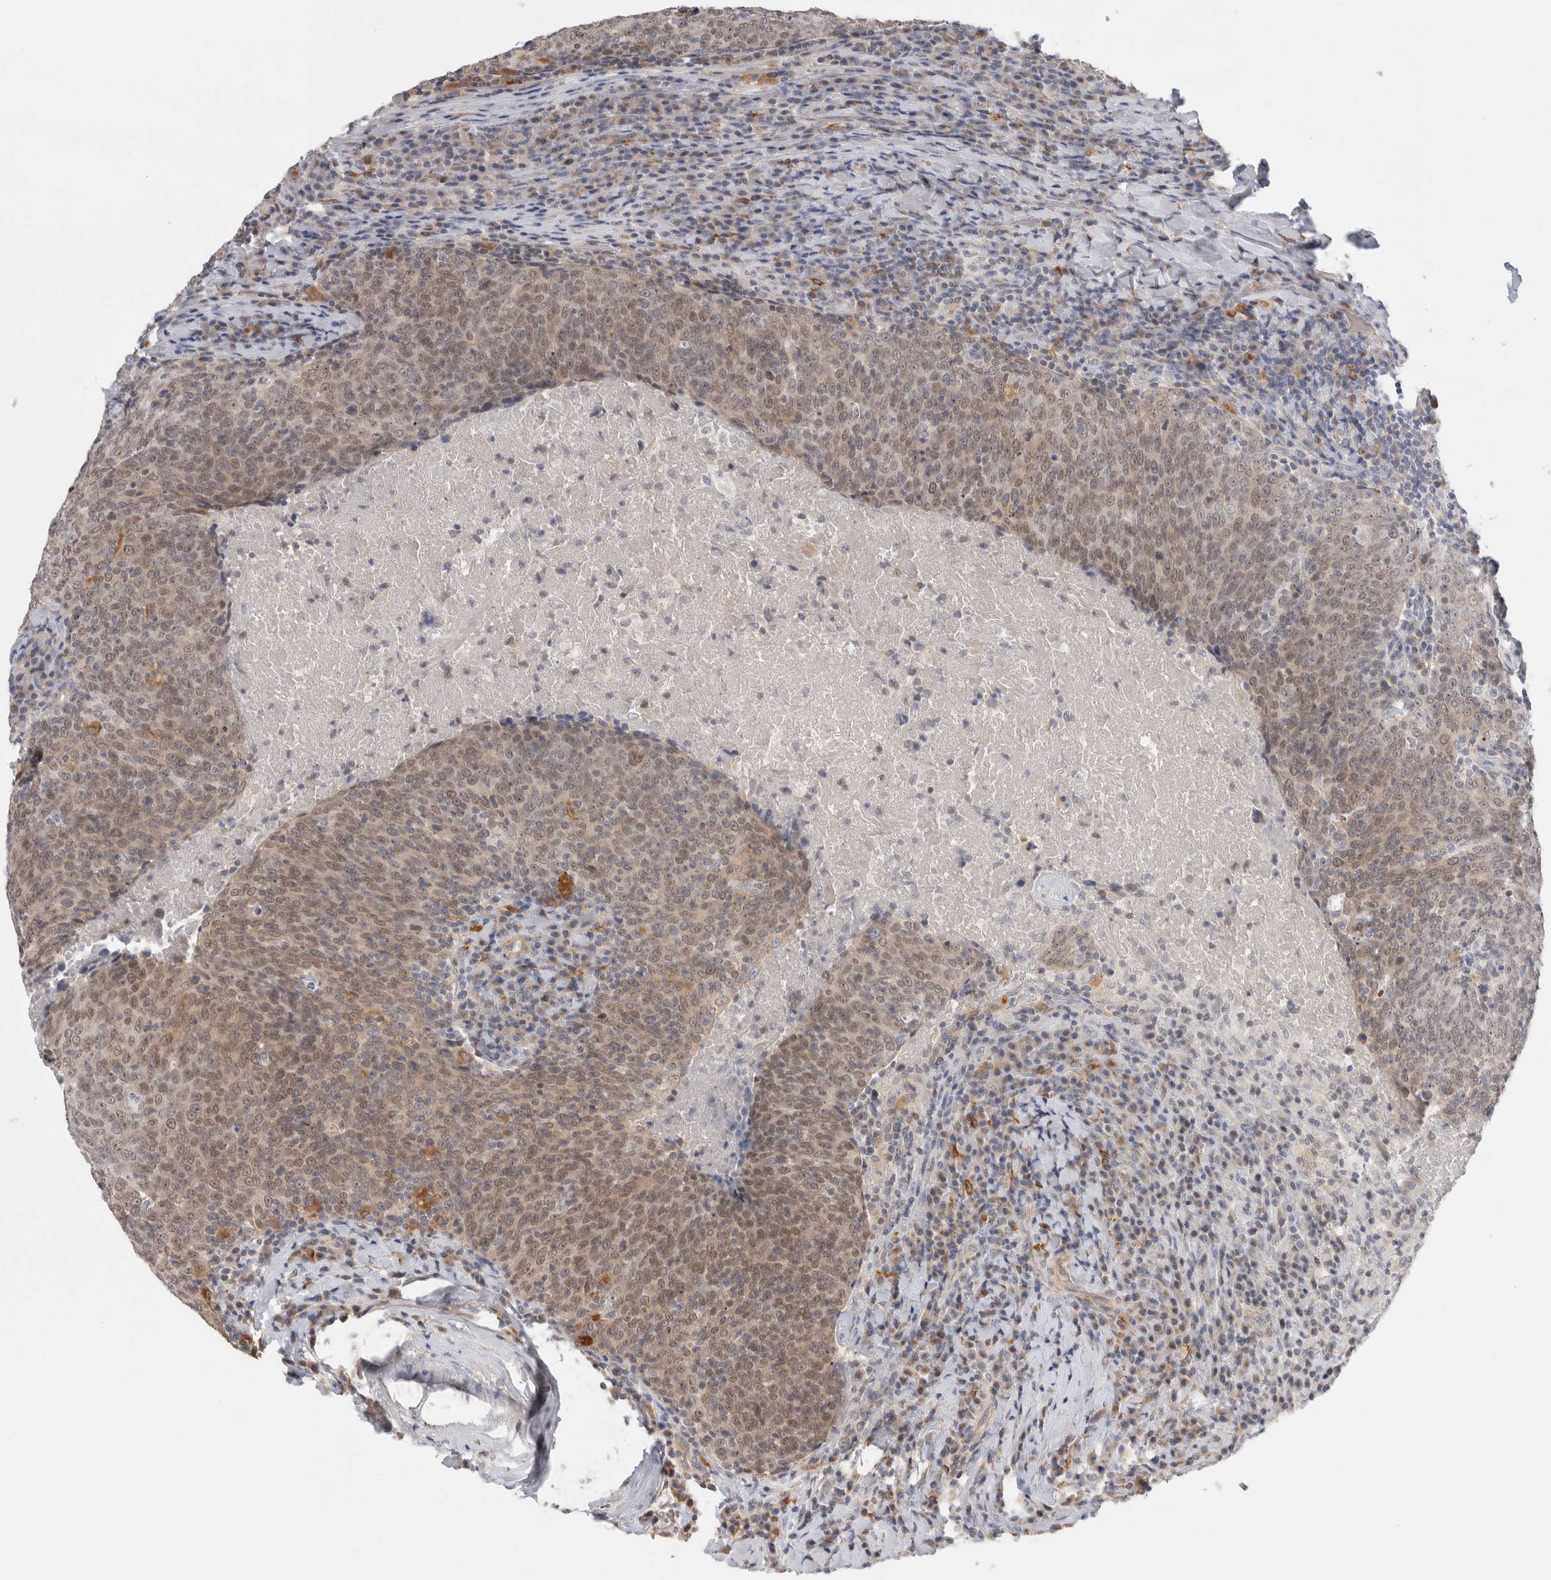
{"staining": {"intensity": "moderate", "quantity": ">75%", "location": "cytoplasmic/membranous,nuclear"}, "tissue": "head and neck cancer", "cell_type": "Tumor cells", "image_type": "cancer", "snomed": [{"axis": "morphology", "description": "Squamous cell carcinoma, NOS"}, {"axis": "morphology", "description": "Squamous cell carcinoma, metastatic, NOS"}, {"axis": "topography", "description": "Lymph node"}, {"axis": "topography", "description": "Head-Neck"}], "caption": "Head and neck metastatic squamous cell carcinoma stained with IHC demonstrates moderate cytoplasmic/membranous and nuclear expression in about >75% of tumor cells. (IHC, brightfield microscopy, high magnification).", "gene": "SYTL5", "patient": {"sex": "male", "age": 62}}